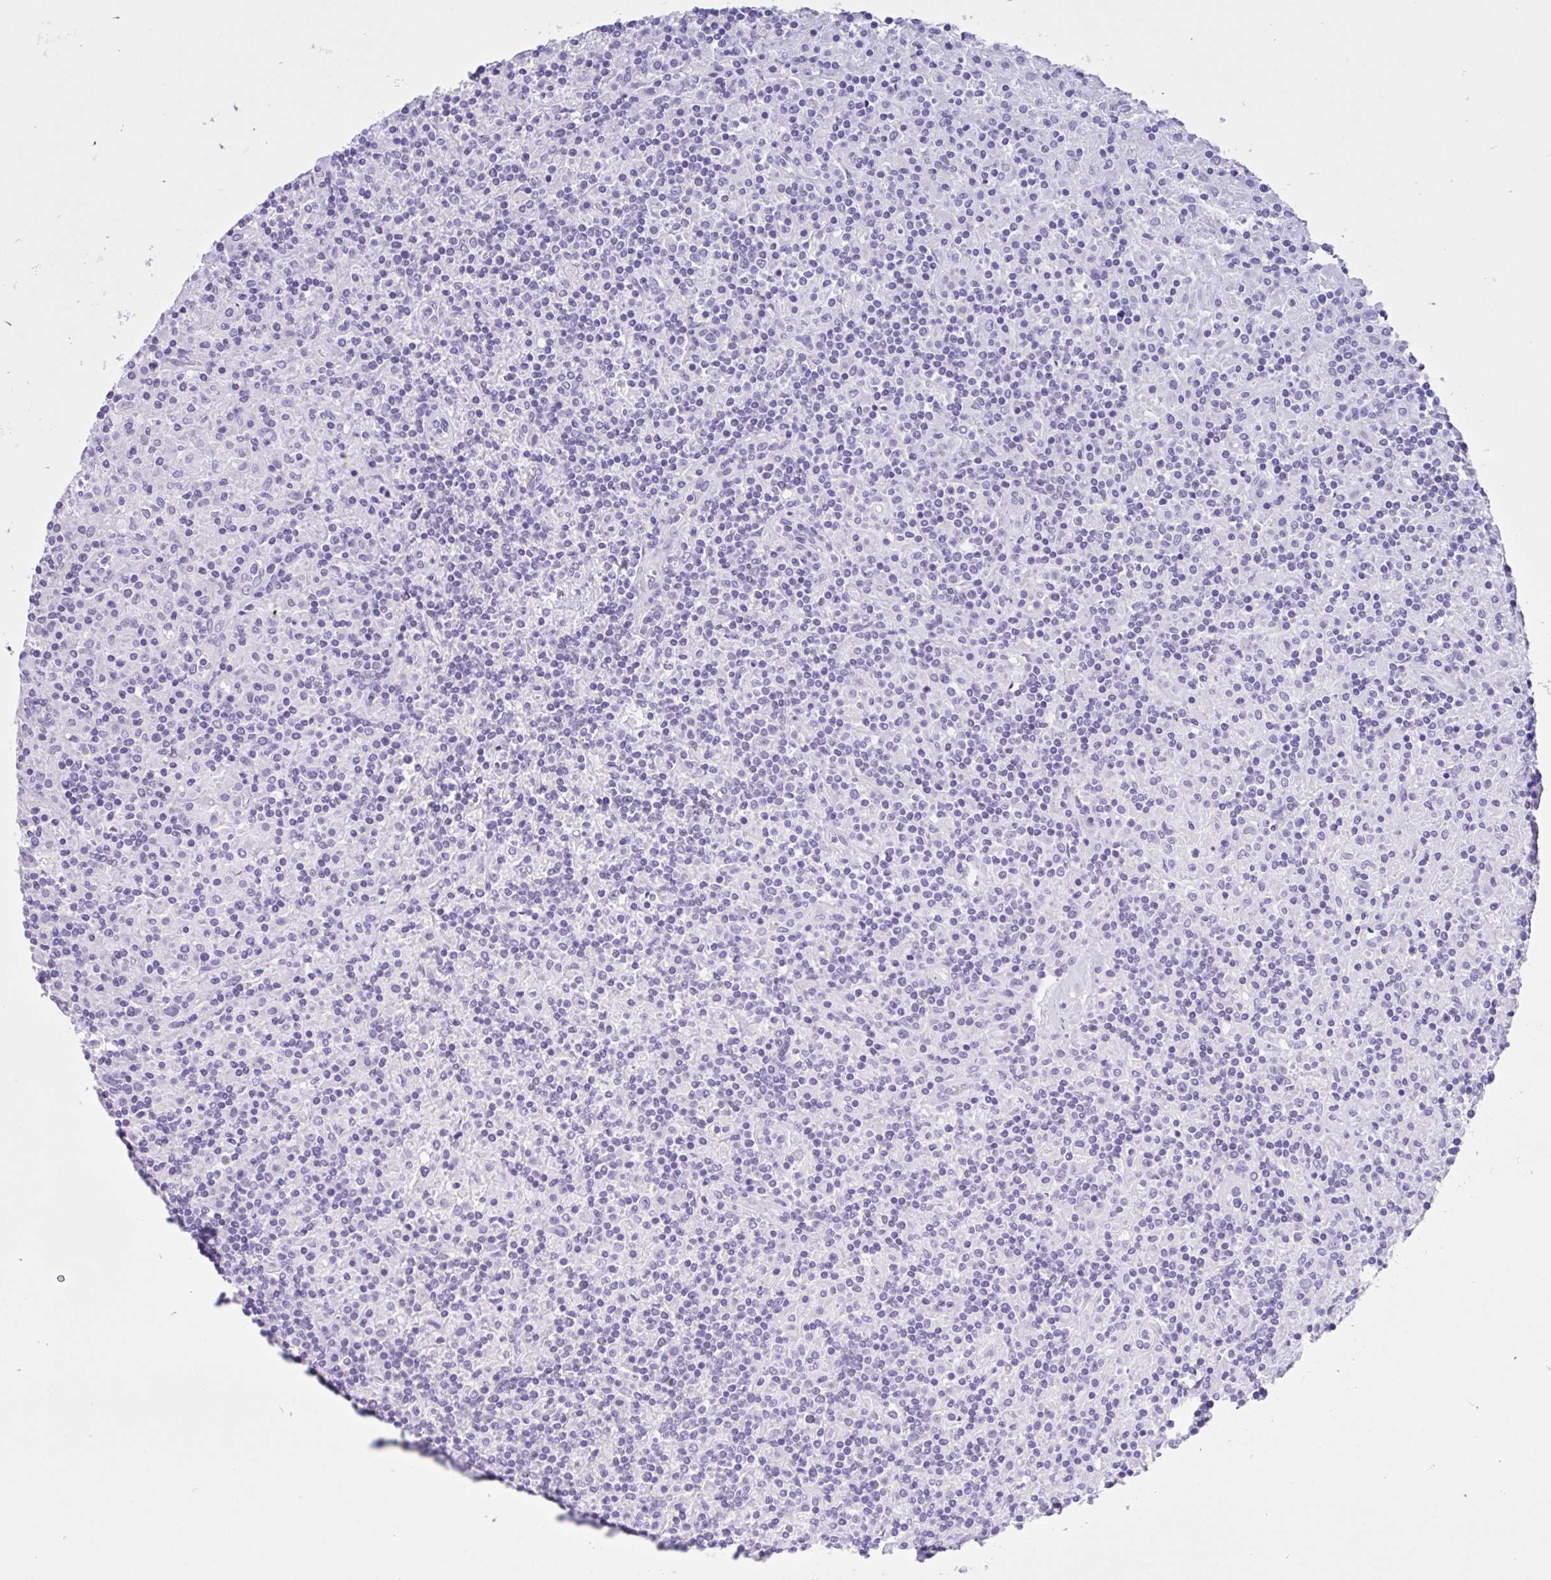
{"staining": {"intensity": "negative", "quantity": "none", "location": "none"}, "tissue": "lymphoma", "cell_type": "Tumor cells", "image_type": "cancer", "snomed": [{"axis": "morphology", "description": "Hodgkin's disease, NOS"}, {"axis": "topography", "description": "Lymph node"}], "caption": "The photomicrograph shows no significant expression in tumor cells of lymphoma. (Immunohistochemistry (ihc), brightfield microscopy, high magnification).", "gene": "IAPP", "patient": {"sex": "male", "age": 70}}